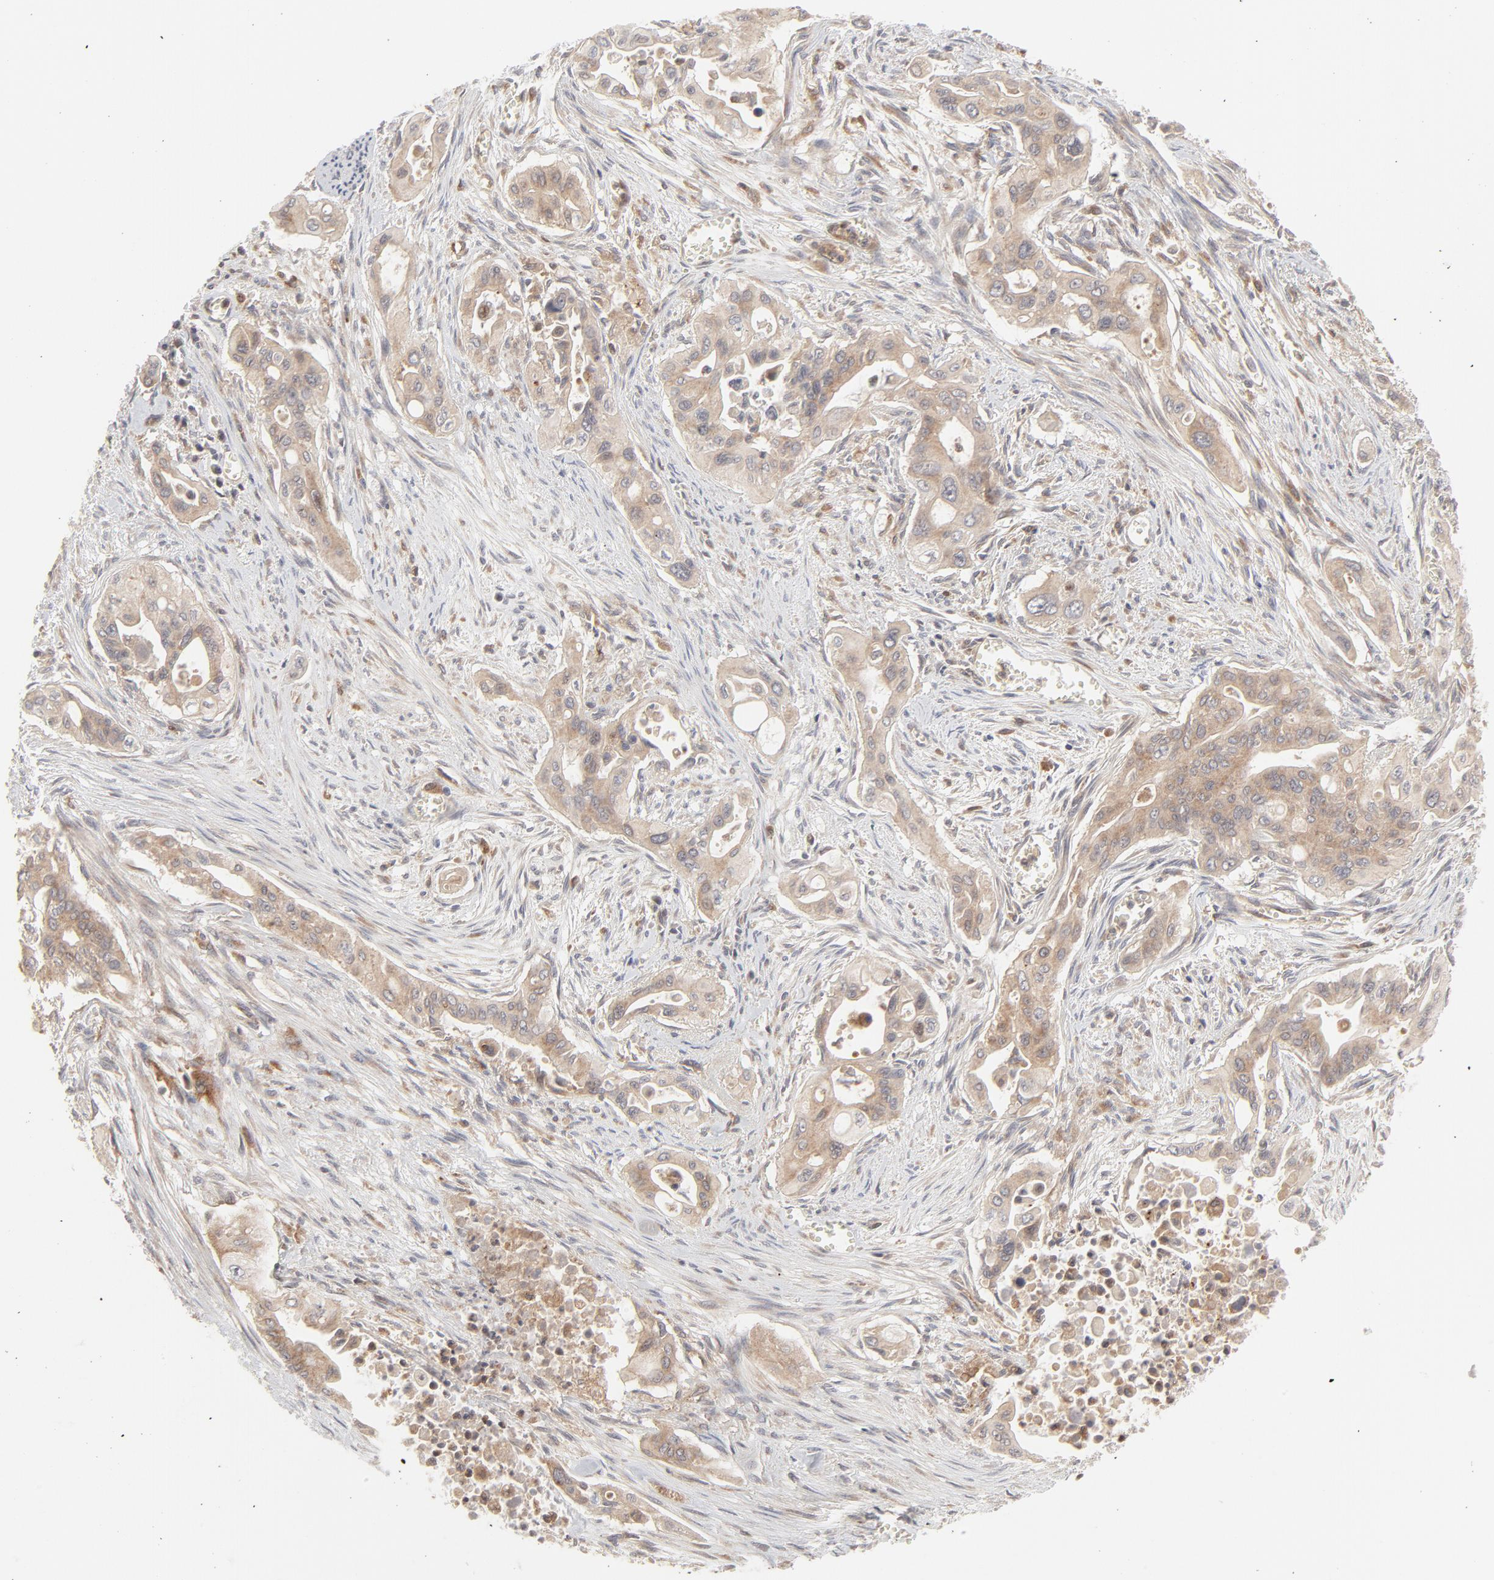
{"staining": {"intensity": "moderate", "quantity": ">75%", "location": "cytoplasmic/membranous"}, "tissue": "pancreatic cancer", "cell_type": "Tumor cells", "image_type": "cancer", "snomed": [{"axis": "morphology", "description": "Adenocarcinoma, NOS"}, {"axis": "topography", "description": "Pancreas"}], "caption": "About >75% of tumor cells in adenocarcinoma (pancreatic) demonstrate moderate cytoplasmic/membranous protein expression as visualized by brown immunohistochemical staining.", "gene": "RAB5C", "patient": {"sex": "male", "age": 77}}